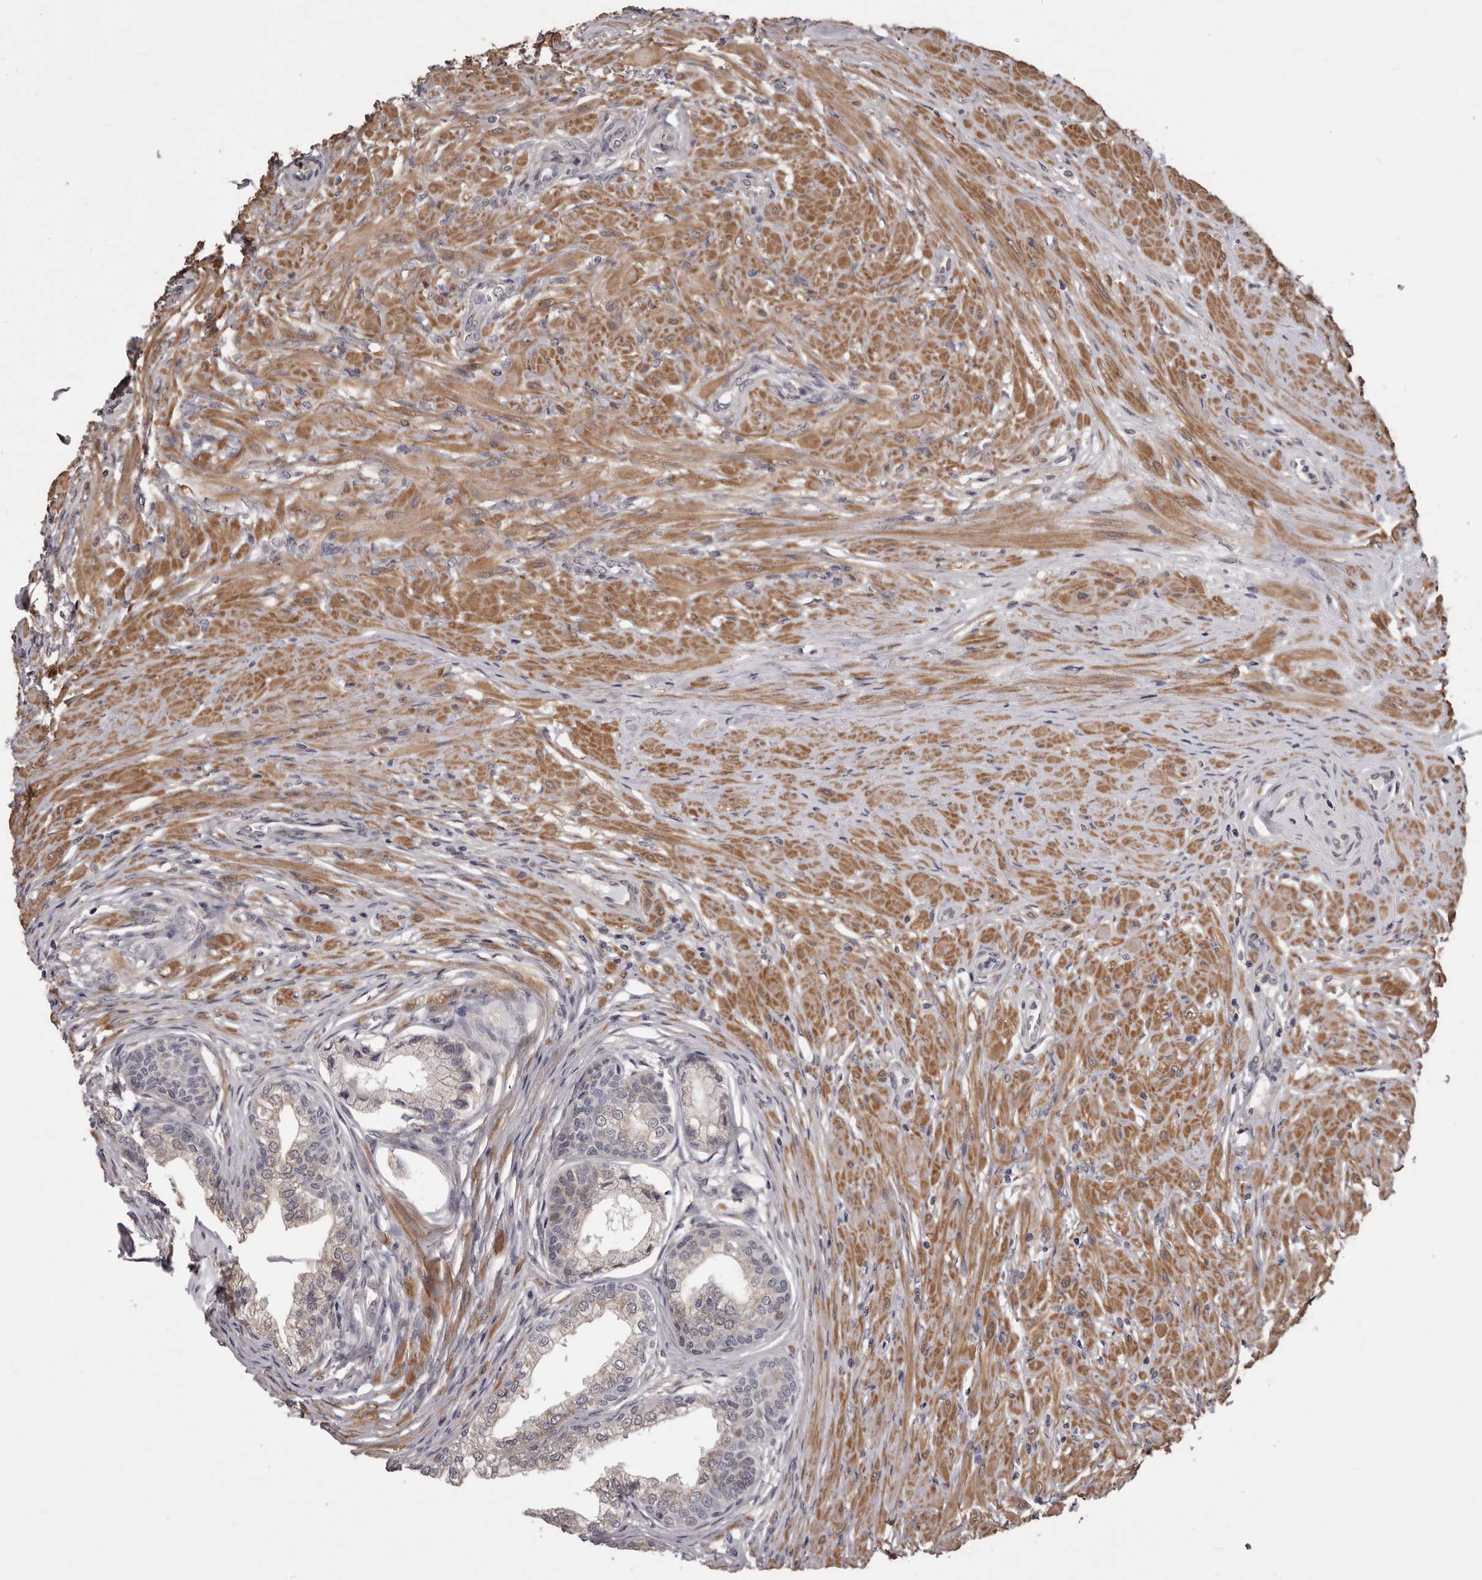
{"staining": {"intensity": "moderate", "quantity": "25%-75%", "location": "cytoplasmic/membranous"}, "tissue": "prostate", "cell_type": "Glandular cells", "image_type": "normal", "snomed": [{"axis": "morphology", "description": "Normal tissue, NOS"}, {"axis": "morphology", "description": "Urothelial carcinoma, Low grade"}, {"axis": "topography", "description": "Urinary bladder"}, {"axis": "topography", "description": "Prostate"}], "caption": "Protein expression by immunohistochemistry reveals moderate cytoplasmic/membranous positivity in about 25%-75% of glandular cells in unremarkable prostate.", "gene": "CELF3", "patient": {"sex": "male", "age": 60}}